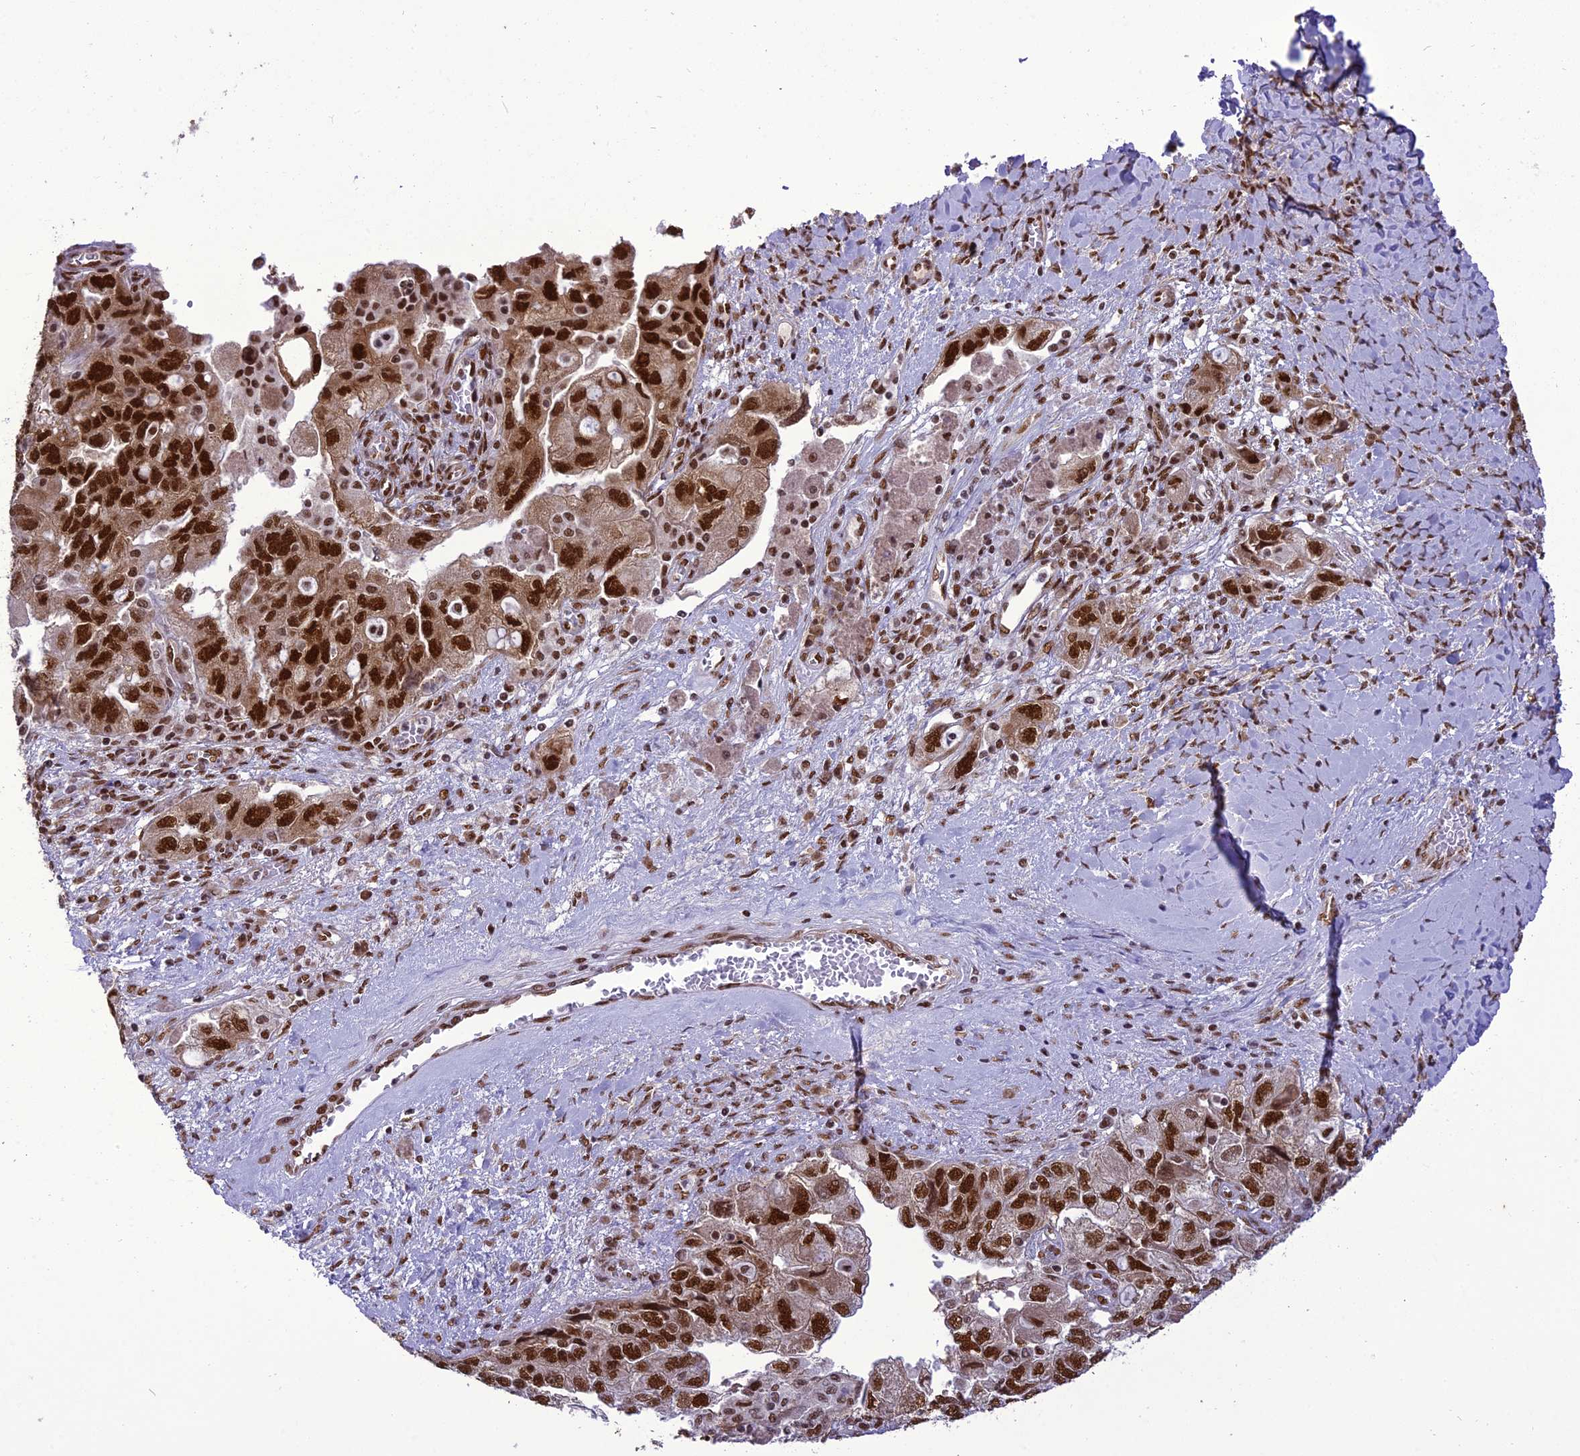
{"staining": {"intensity": "strong", "quantity": ">75%", "location": "nuclear"}, "tissue": "ovarian cancer", "cell_type": "Tumor cells", "image_type": "cancer", "snomed": [{"axis": "morphology", "description": "Carcinoma, NOS"}, {"axis": "morphology", "description": "Cystadenocarcinoma, serous, NOS"}, {"axis": "topography", "description": "Ovary"}], "caption": "Ovarian cancer (carcinoma) stained for a protein displays strong nuclear positivity in tumor cells. The staining is performed using DAB brown chromogen to label protein expression. The nuclei are counter-stained blue using hematoxylin.", "gene": "DDX1", "patient": {"sex": "female", "age": 69}}